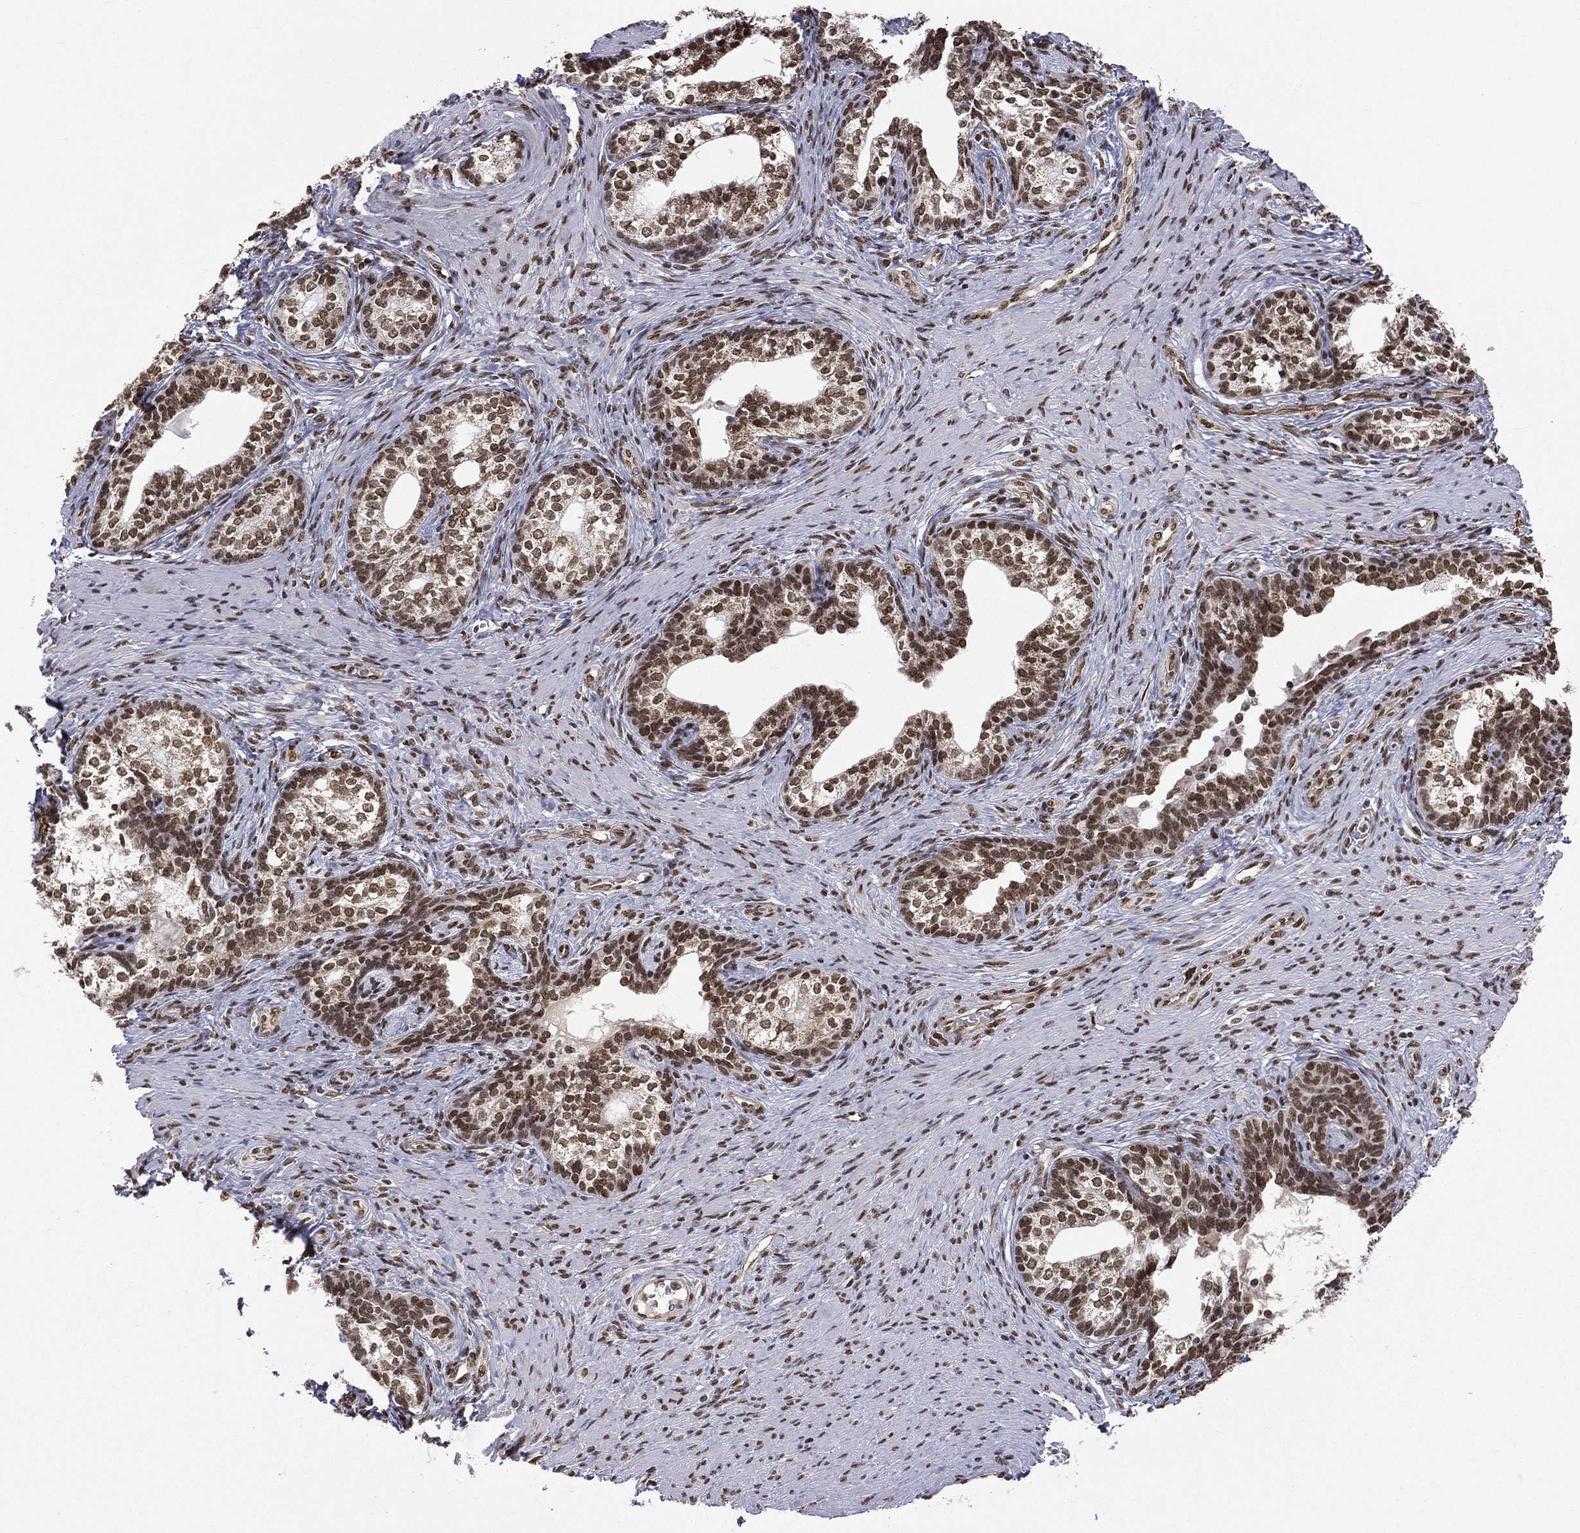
{"staining": {"intensity": "strong", "quantity": ">75%", "location": "nuclear"}, "tissue": "prostate cancer", "cell_type": "Tumor cells", "image_type": "cancer", "snomed": [{"axis": "morphology", "description": "Adenocarcinoma, NOS"}, {"axis": "morphology", "description": "Adenocarcinoma, High grade"}, {"axis": "topography", "description": "Prostate"}], "caption": "The image shows immunohistochemical staining of prostate cancer (high-grade adenocarcinoma). There is strong nuclear expression is seen in approximately >75% of tumor cells.", "gene": "C5orf24", "patient": {"sex": "male", "age": 61}}